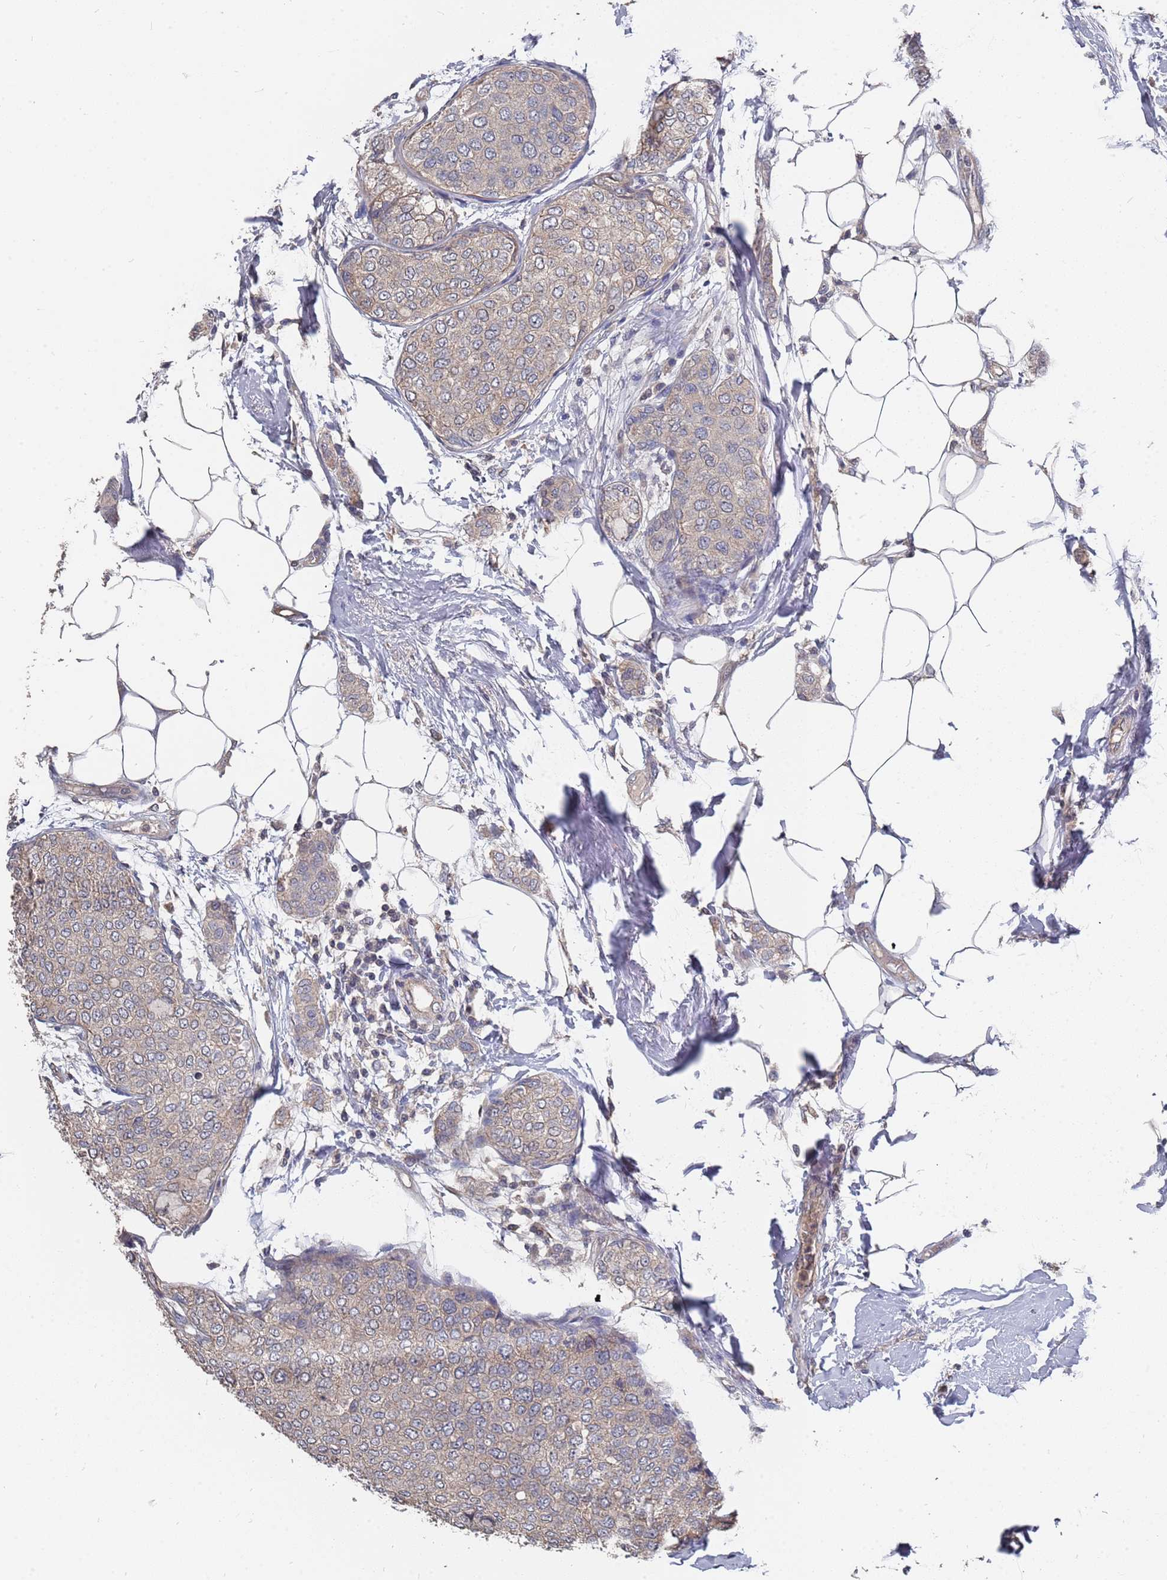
{"staining": {"intensity": "weak", "quantity": ">75%", "location": "cytoplasmic/membranous"}, "tissue": "breast cancer", "cell_type": "Tumor cells", "image_type": "cancer", "snomed": [{"axis": "morphology", "description": "Duct carcinoma"}, {"axis": "topography", "description": "Breast"}], "caption": "Immunohistochemical staining of breast cancer (intraductal carcinoma) reveals low levels of weak cytoplasmic/membranous protein staining in approximately >75% of tumor cells.", "gene": "TCEANC2", "patient": {"sex": "female", "age": 72}}